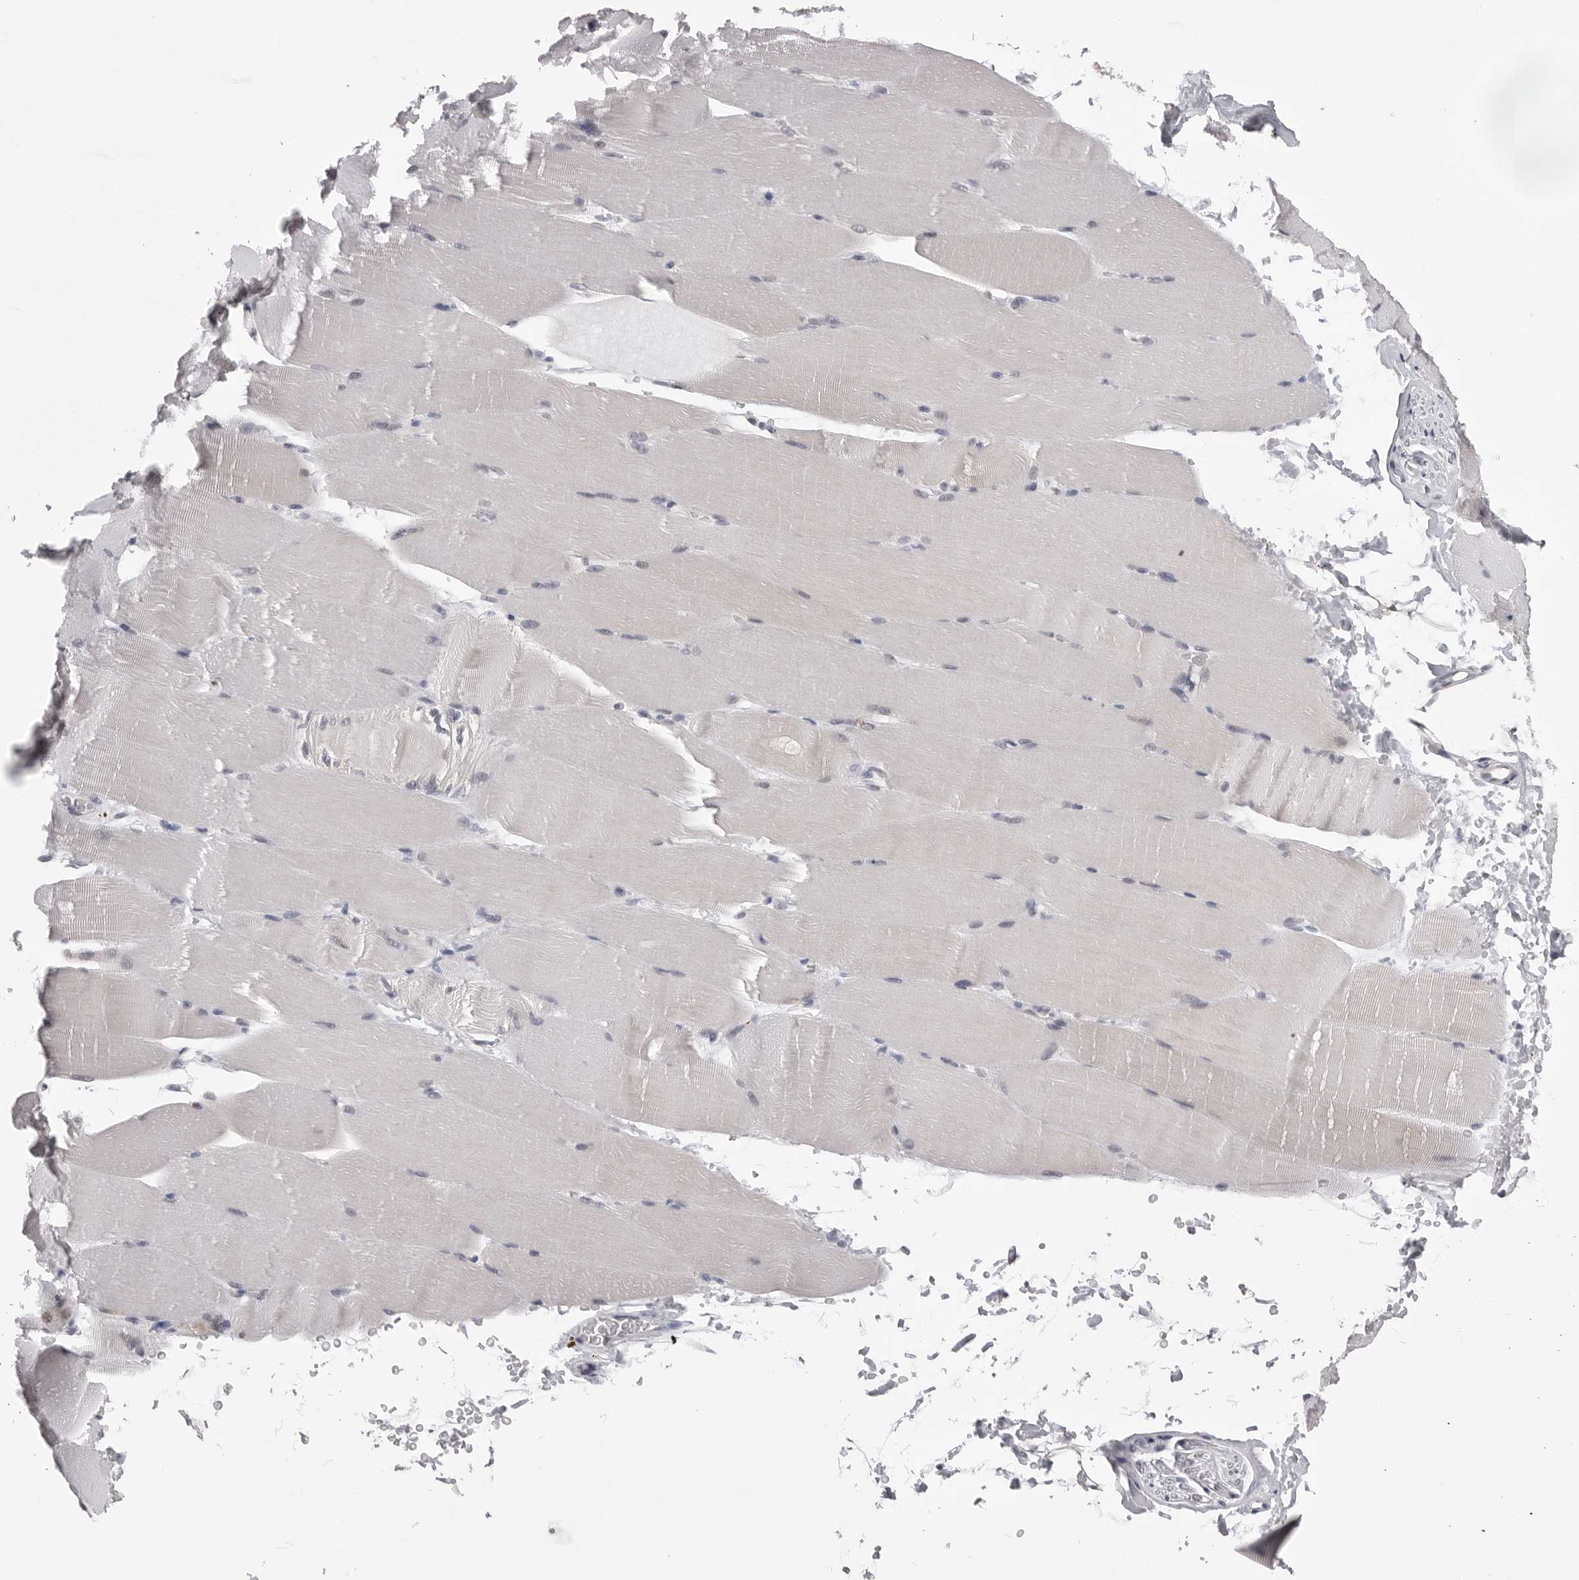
{"staining": {"intensity": "negative", "quantity": "none", "location": "none"}, "tissue": "skeletal muscle", "cell_type": "Myocytes", "image_type": "normal", "snomed": [{"axis": "morphology", "description": "Normal tissue, NOS"}, {"axis": "topography", "description": "Skeletal muscle"}, {"axis": "topography", "description": "Parathyroid gland"}], "caption": "IHC image of unremarkable skeletal muscle: human skeletal muscle stained with DAB (3,3'-diaminobenzidine) reveals no significant protein expression in myocytes.", "gene": "DLG2", "patient": {"sex": "female", "age": 37}}